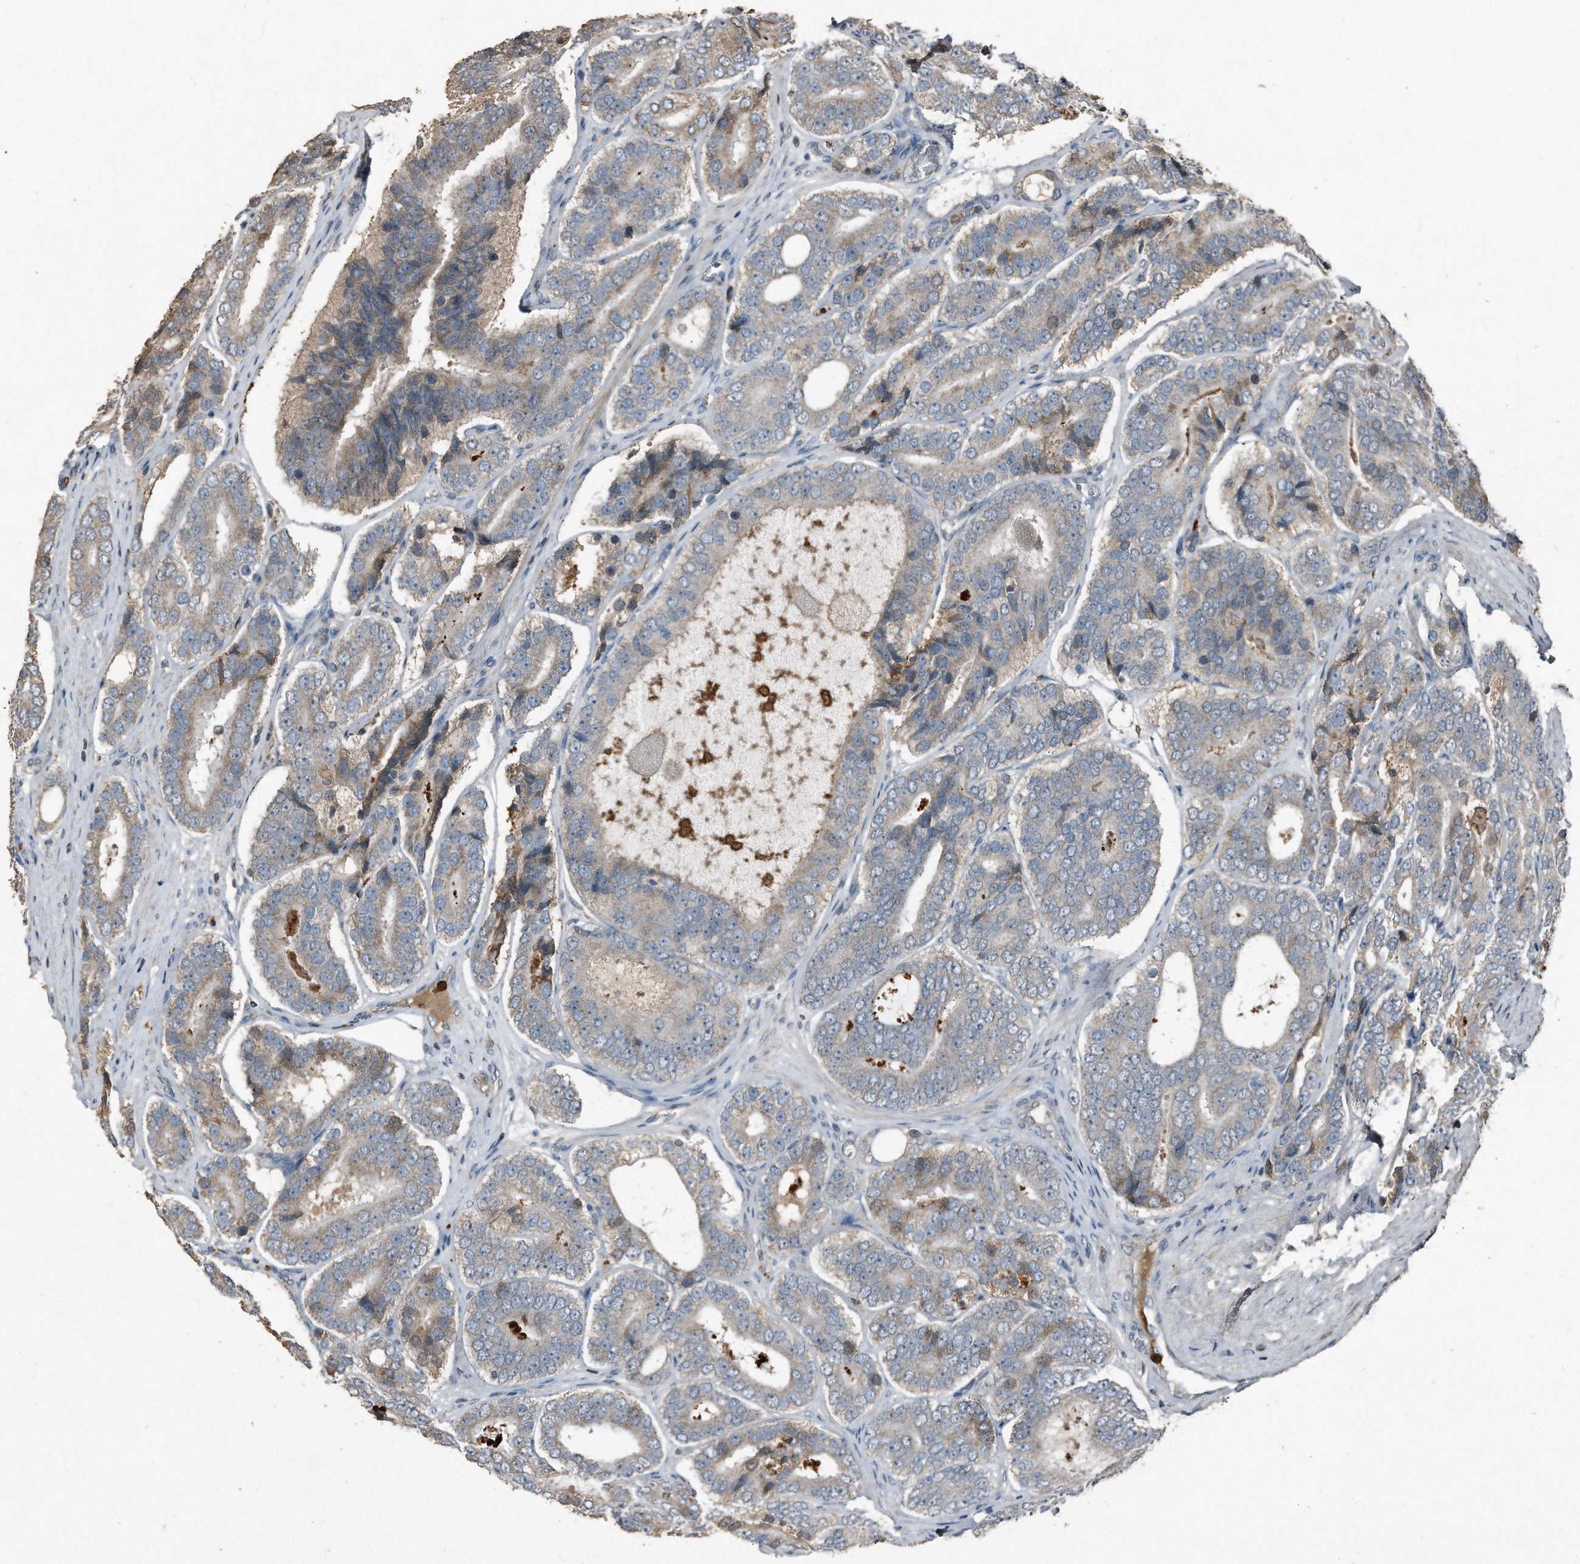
{"staining": {"intensity": "weak", "quantity": "<25%", "location": "cytoplasmic/membranous"}, "tissue": "prostate cancer", "cell_type": "Tumor cells", "image_type": "cancer", "snomed": [{"axis": "morphology", "description": "Adenocarcinoma, High grade"}, {"axis": "topography", "description": "Prostate"}], "caption": "Immunohistochemistry of prostate cancer (high-grade adenocarcinoma) reveals no staining in tumor cells.", "gene": "C9", "patient": {"sex": "male", "age": 56}}